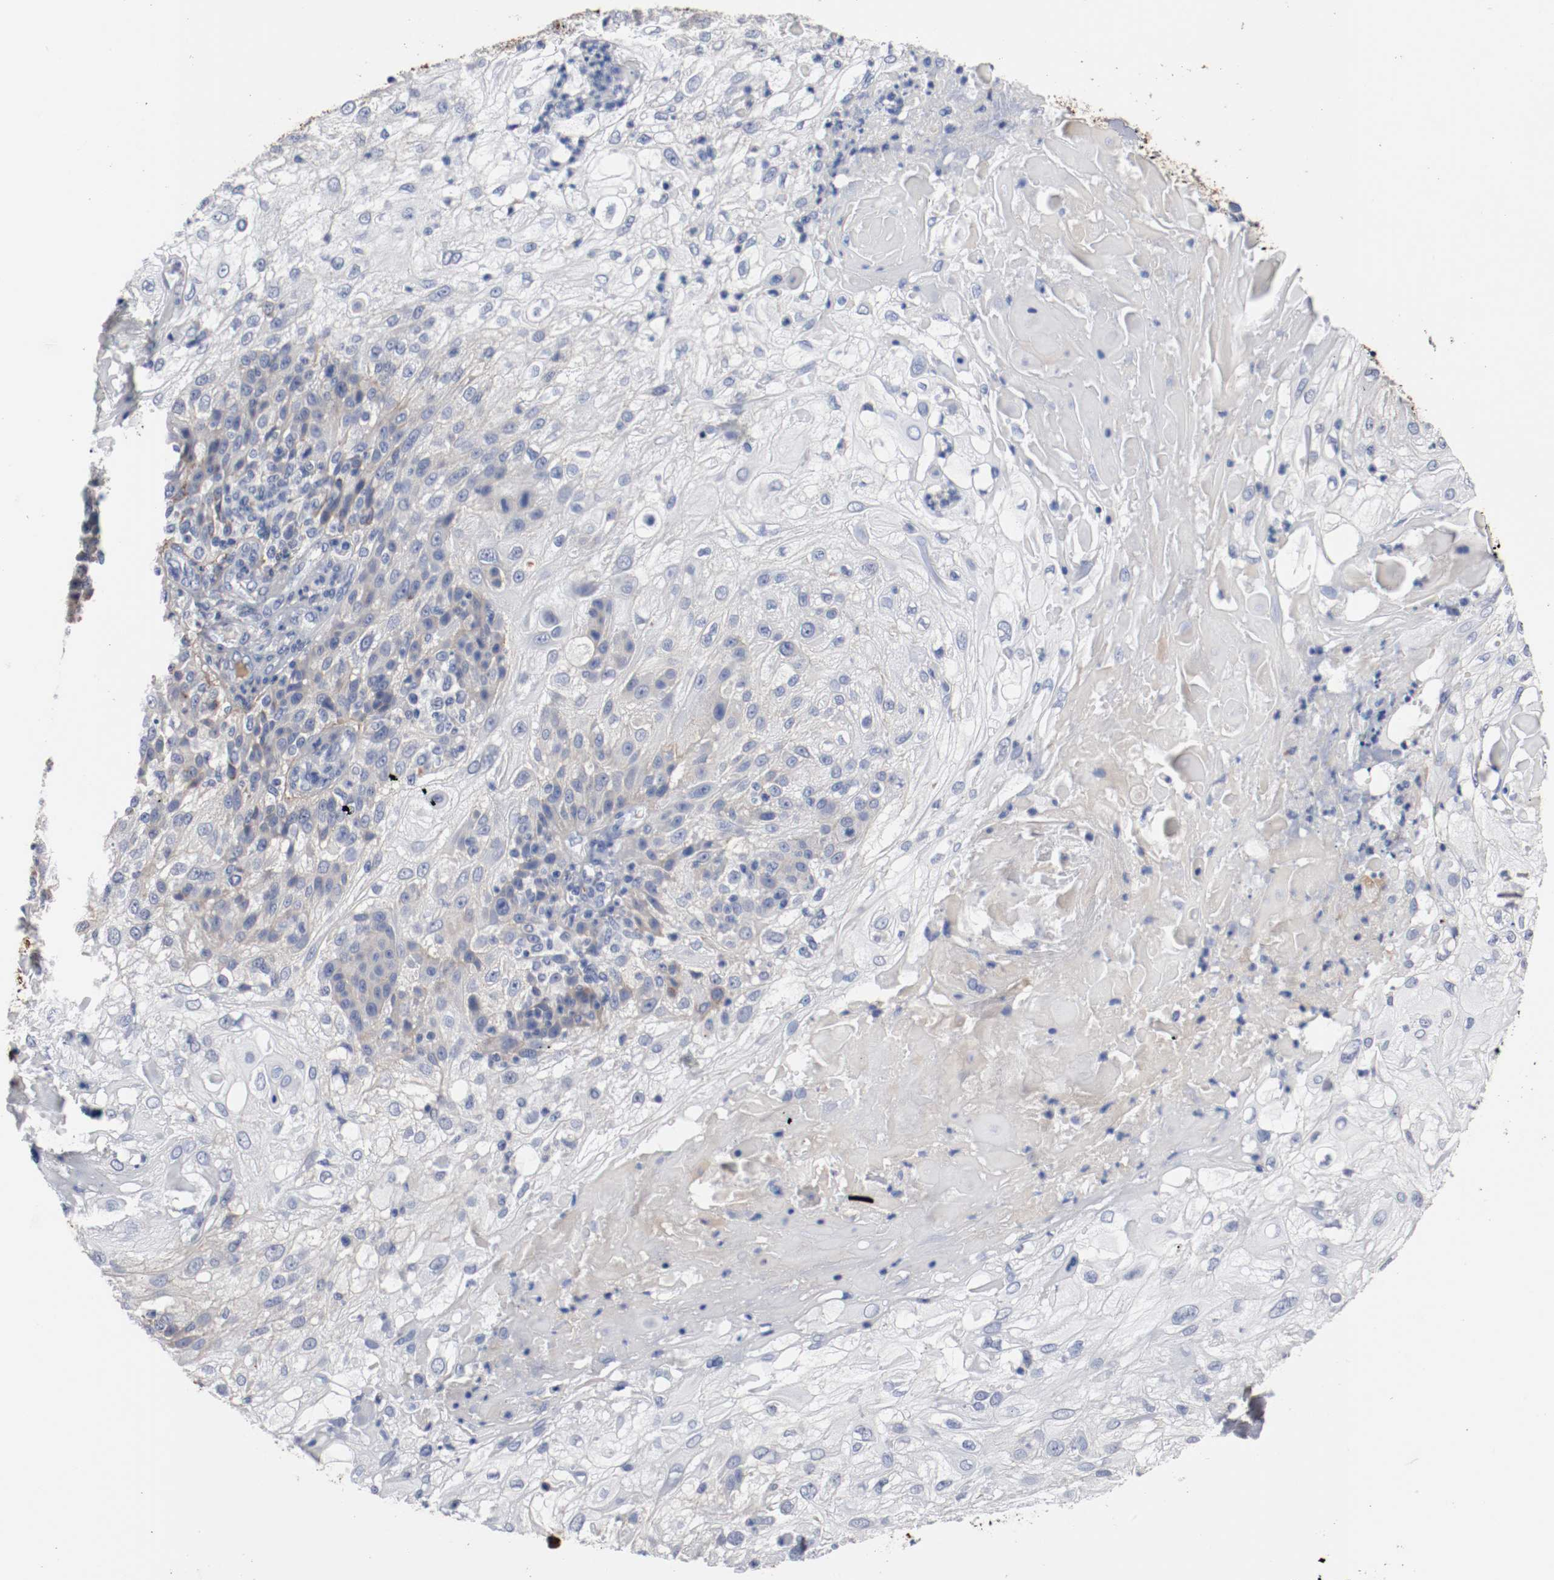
{"staining": {"intensity": "weak", "quantity": "25%-75%", "location": "cytoplasmic/membranous"}, "tissue": "skin cancer", "cell_type": "Tumor cells", "image_type": "cancer", "snomed": [{"axis": "morphology", "description": "Normal tissue, NOS"}, {"axis": "morphology", "description": "Squamous cell carcinoma, NOS"}, {"axis": "topography", "description": "Skin"}], "caption": "IHC (DAB (3,3'-diaminobenzidine)) staining of human squamous cell carcinoma (skin) reveals weak cytoplasmic/membranous protein staining in about 25%-75% of tumor cells.", "gene": "TNC", "patient": {"sex": "female", "age": 83}}